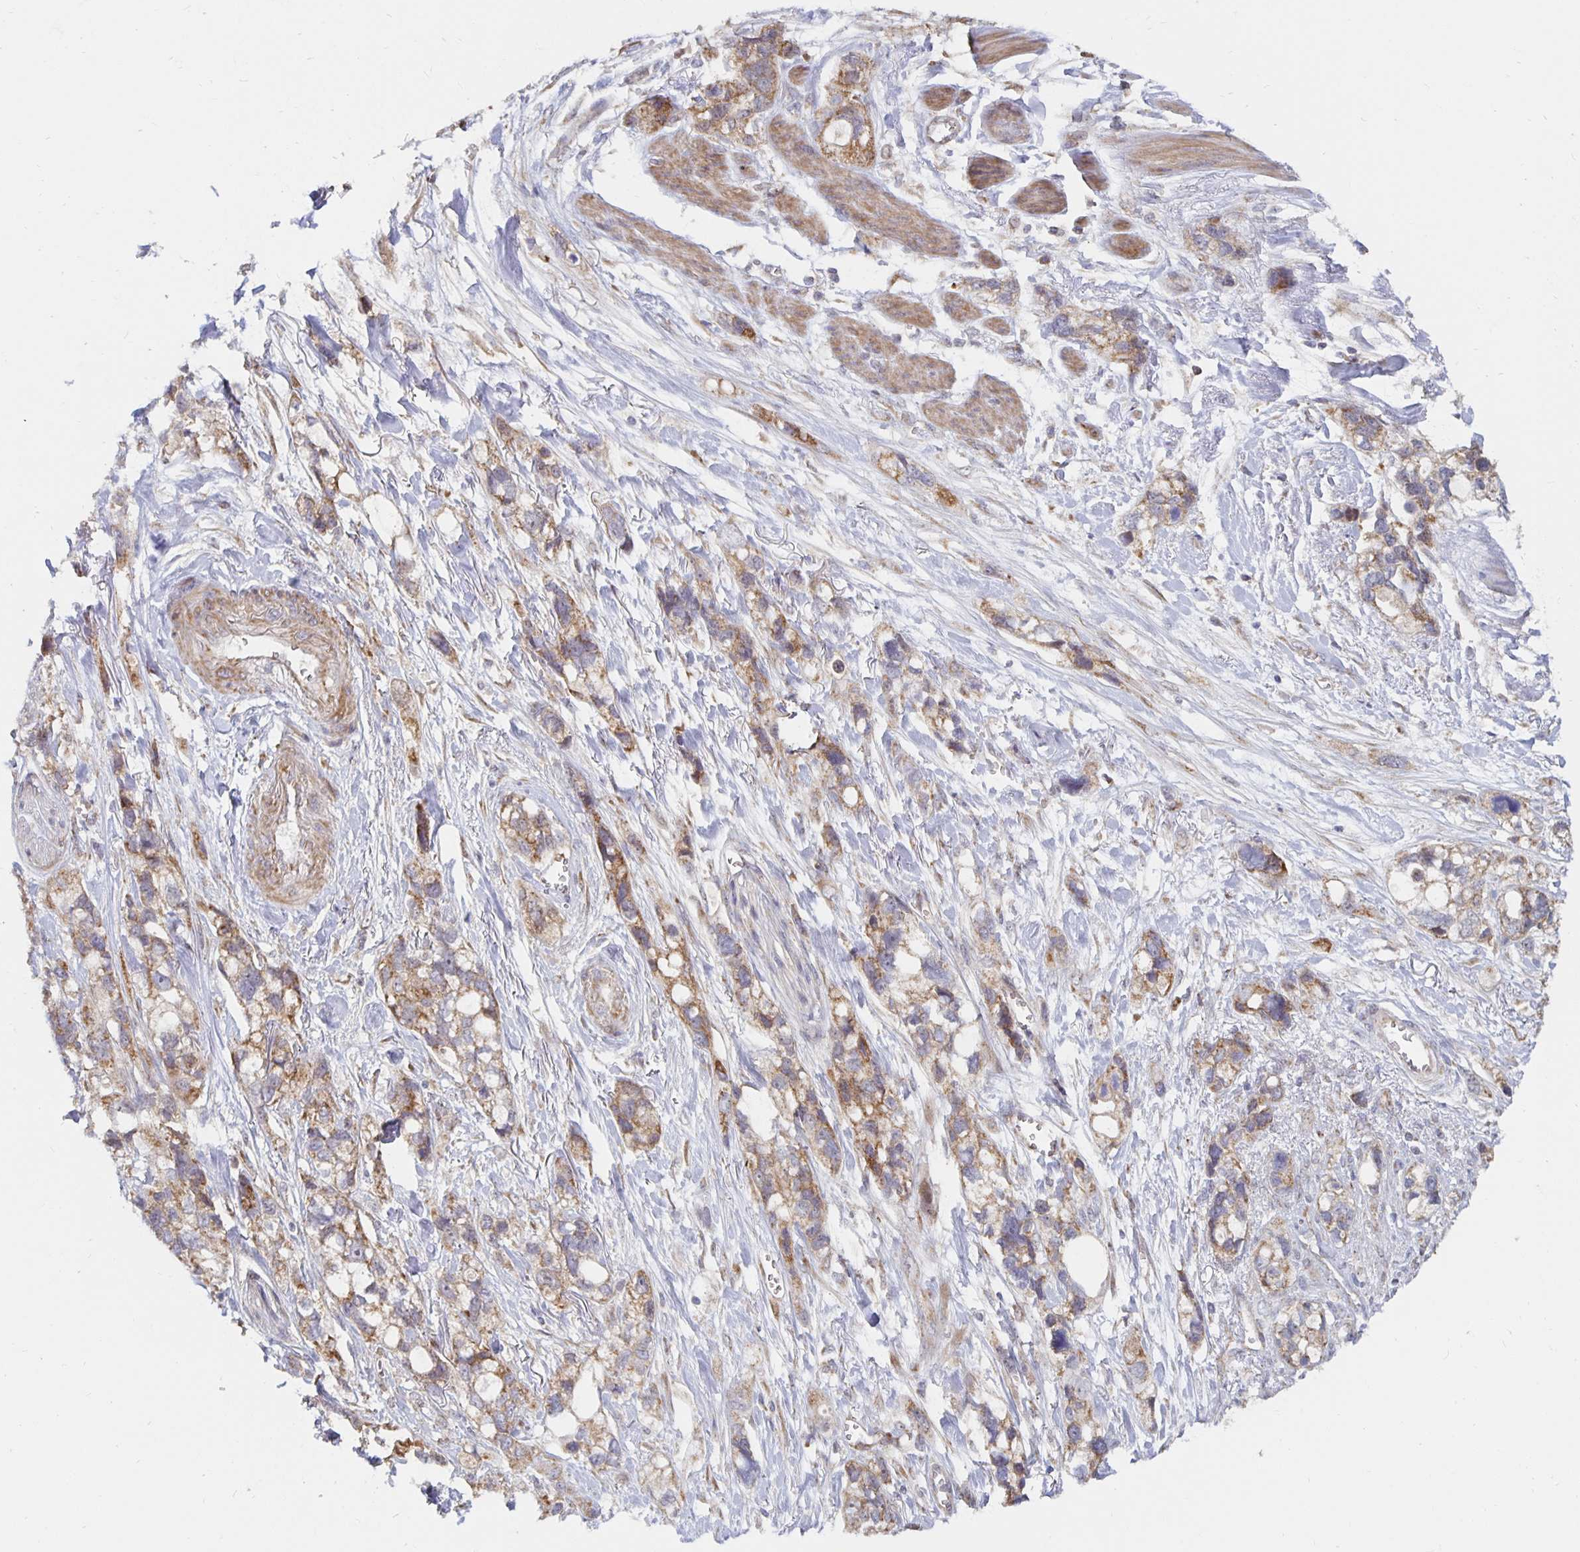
{"staining": {"intensity": "moderate", "quantity": ">75%", "location": "cytoplasmic/membranous"}, "tissue": "stomach cancer", "cell_type": "Tumor cells", "image_type": "cancer", "snomed": [{"axis": "morphology", "description": "Adenocarcinoma, NOS"}, {"axis": "topography", "description": "Stomach, upper"}], "caption": "An immunohistochemistry (IHC) photomicrograph of neoplastic tissue is shown. Protein staining in brown shows moderate cytoplasmic/membranous positivity in stomach cancer (adenocarcinoma) within tumor cells.", "gene": "MRPL28", "patient": {"sex": "female", "age": 81}}